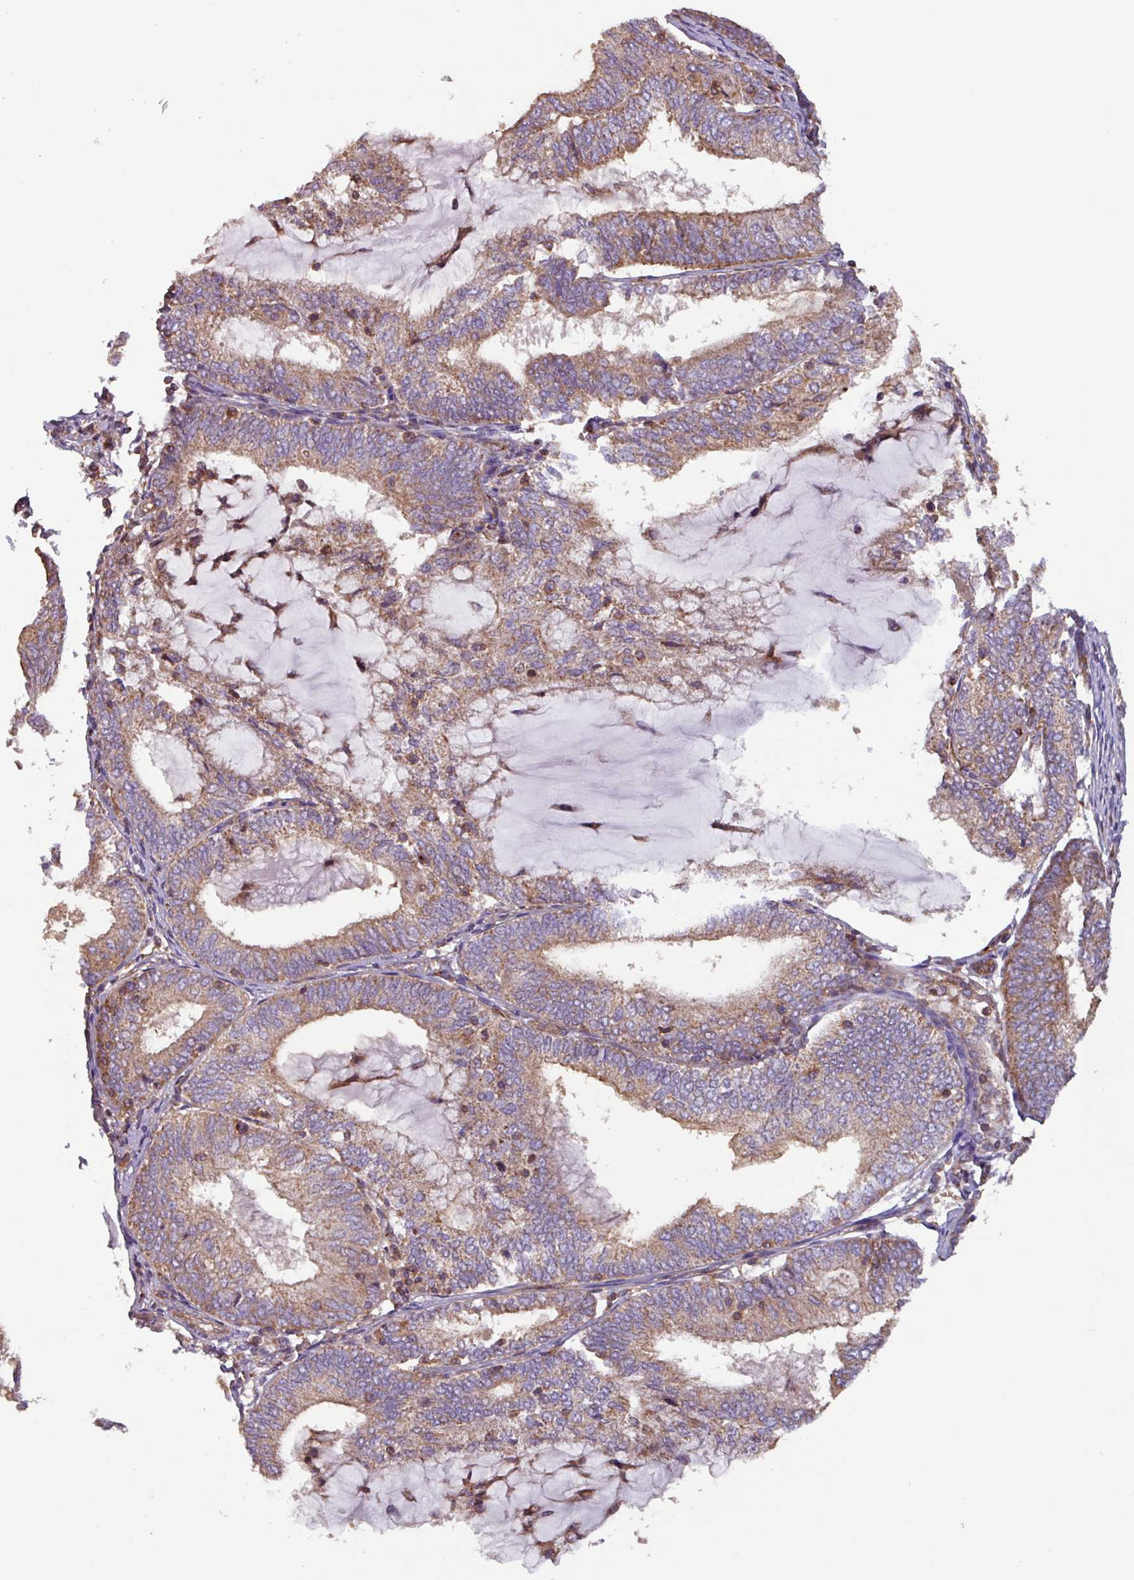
{"staining": {"intensity": "moderate", "quantity": ">75%", "location": "cytoplasmic/membranous"}, "tissue": "endometrial cancer", "cell_type": "Tumor cells", "image_type": "cancer", "snomed": [{"axis": "morphology", "description": "Adenocarcinoma, NOS"}, {"axis": "topography", "description": "Endometrium"}], "caption": "This is a histology image of immunohistochemistry (IHC) staining of endometrial cancer, which shows moderate expression in the cytoplasmic/membranous of tumor cells.", "gene": "PLEKHD1", "patient": {"sex": "female", "age": 81}}